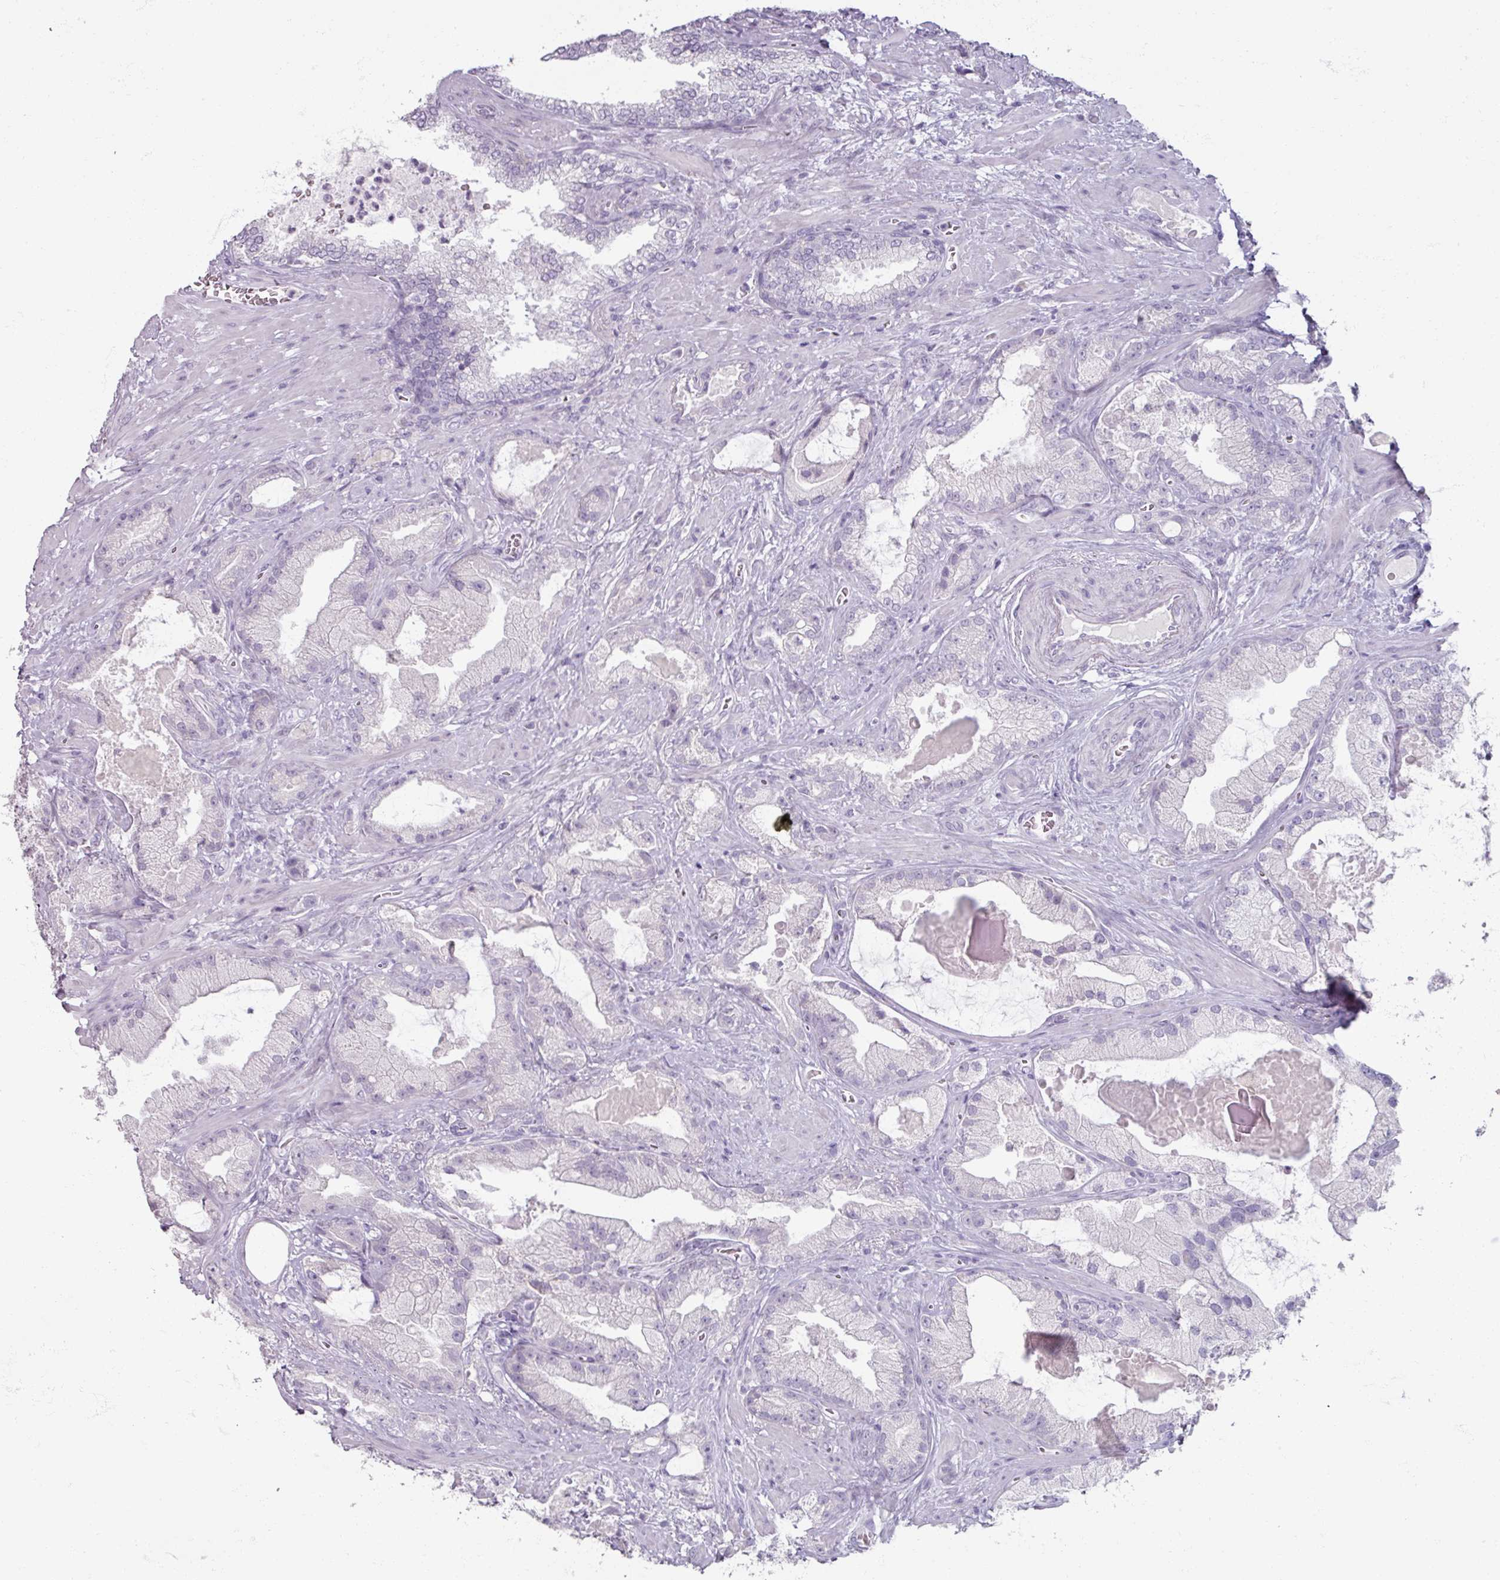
{"staining": {"intensity": "negative", "quantity": "none", "location": "none"}, "tissue": "prostate cancer", "cell_type": "Tumor cells", "image_type": "cancer", "snomed": [{"axis": "morphology", "description": "Adenocarcinoma, High grade"}, {"axis": "topography", "description": "Prostate"}], "caption": "DAB (3,3'-diaminobenzidine) immunohistochemical staining of prostate high-grade adenocarcinoma displays no significant staining in tumor cells.", "gene": "TG", "patient": {"sex": "male", "age": 68}}